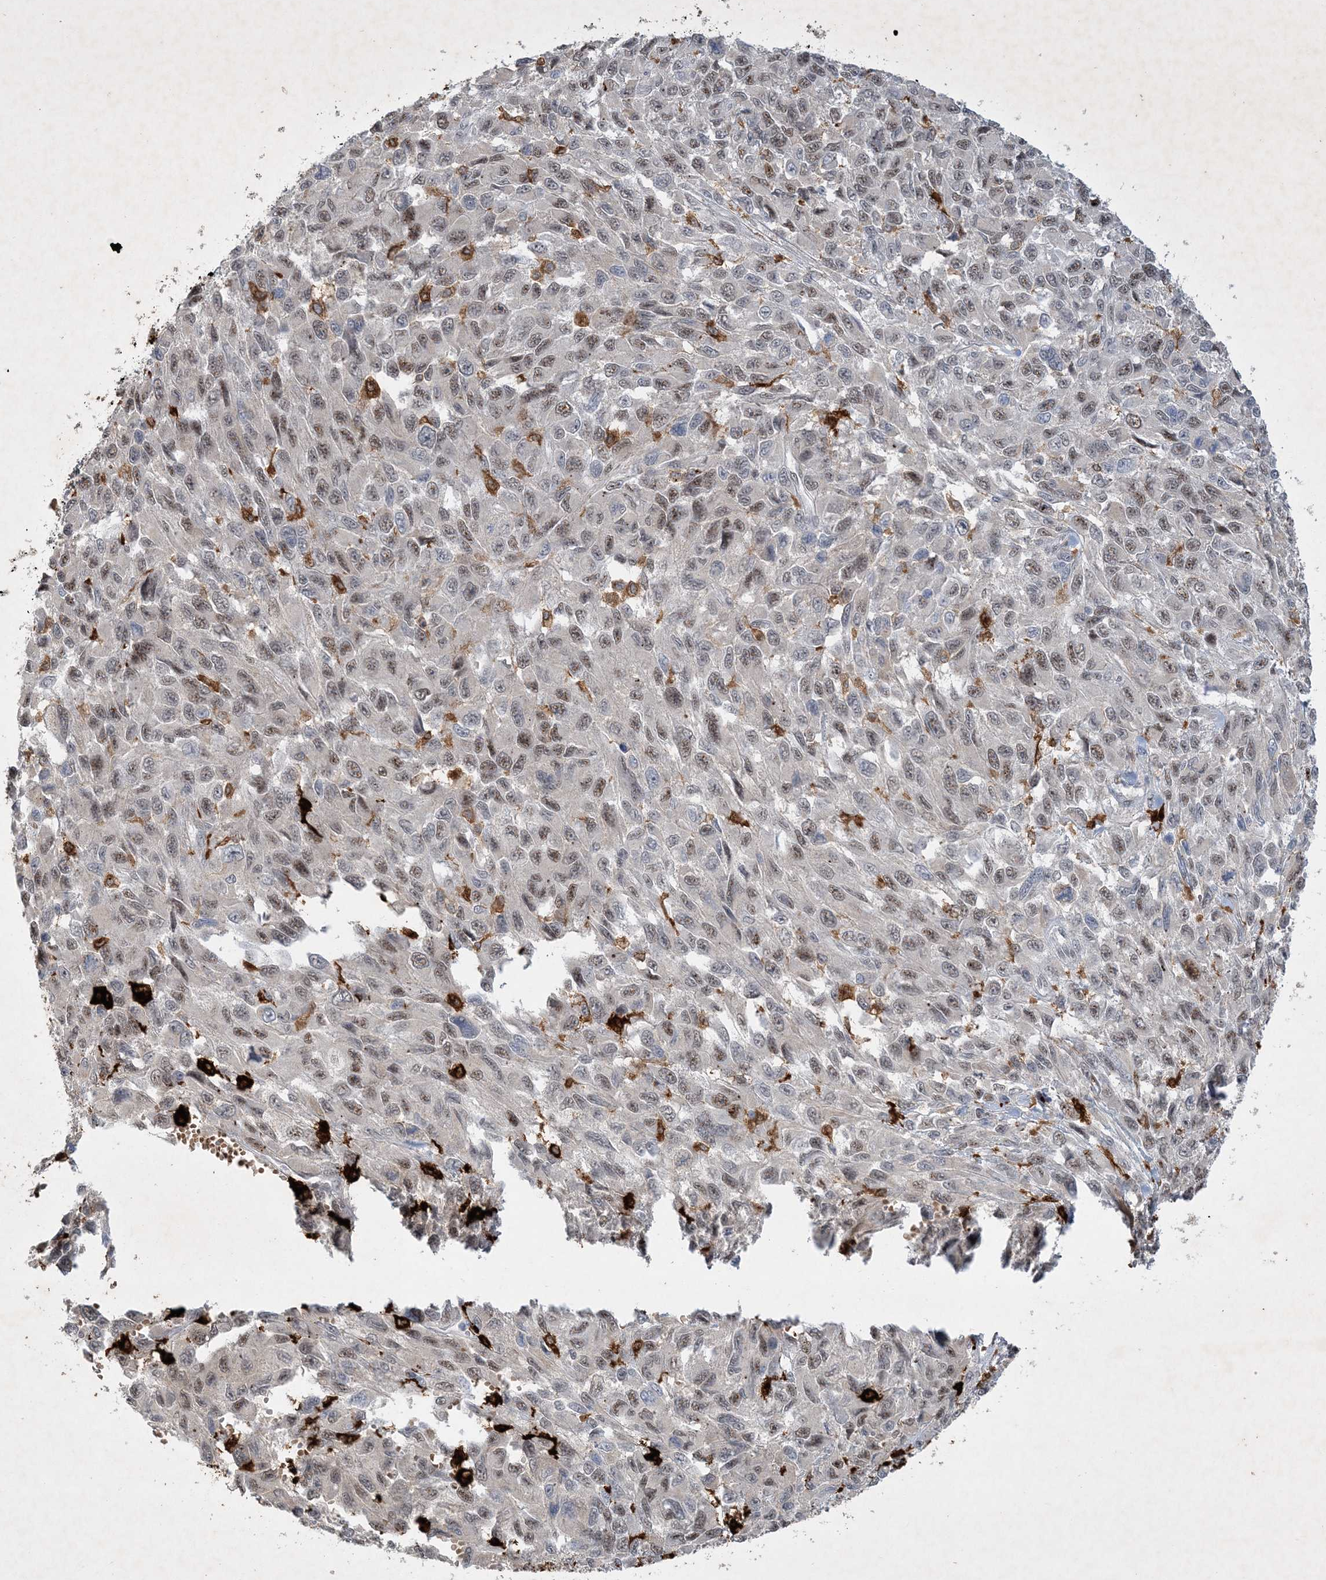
{"staining": {"intensity": "weak", "quantity": ">75%", "location": "nuclear"}, "tissue": "melanoma", "cell_type": "Tumor cells", "image_type": "cancer", "snomed": [{"axis": "morphology", "description": "Malignant melanoma, NOS"}, {"axis": "topography", "description": "Skin"}], "caption": "Melanoma stained for a protein (brown) exhibits weak nuclear positive staining in approximately >75% of tumor cells.", "gene": "THG1L", "patient": {"sex": "female", "age": 96}}